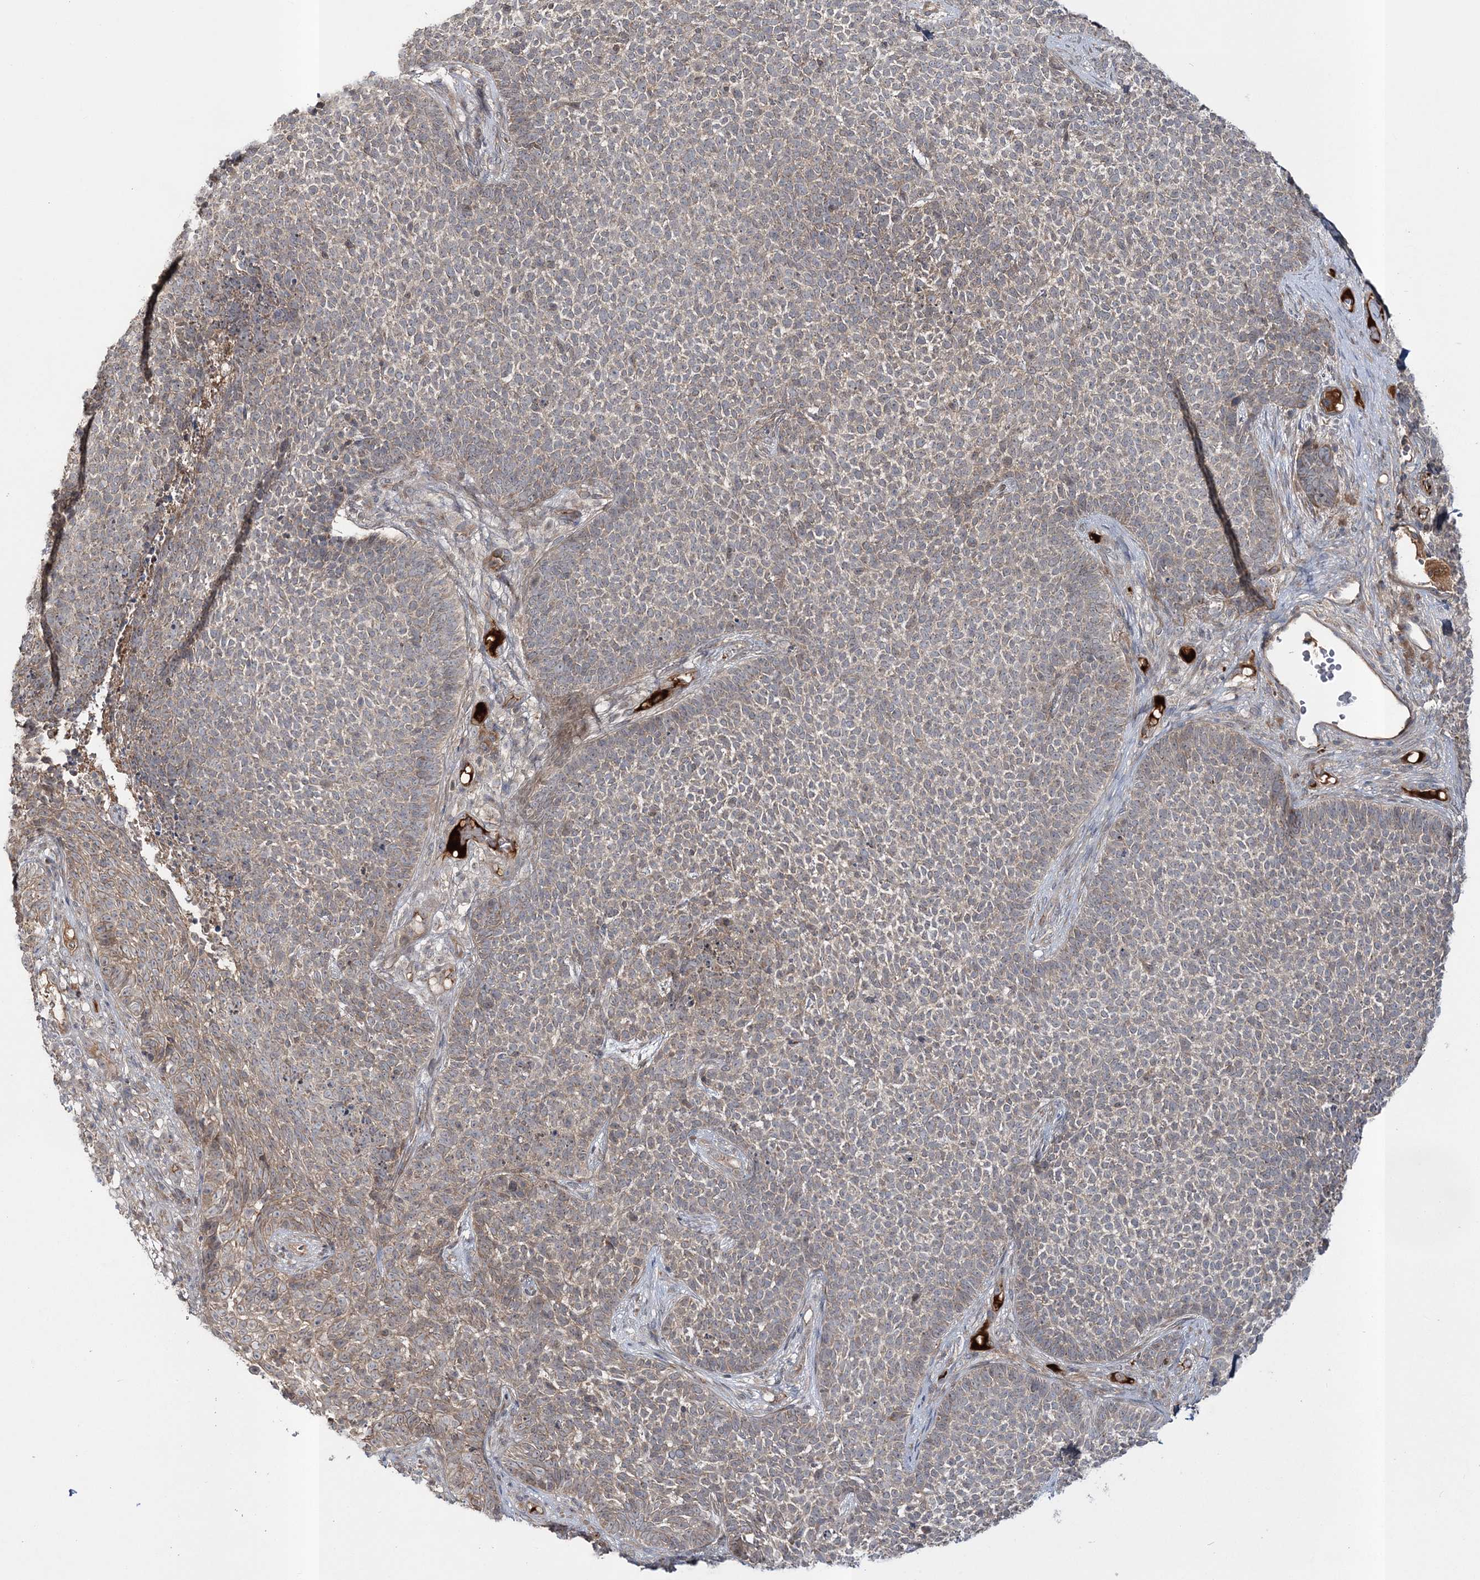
{"staining": {"intensity": "weak", "quantity": ">75%", "location": "cytoplasmic/membranous"}, "tissue": "skin cancer", "cell_type": "Tumor cells", "image_type": "cancer", "snomed": [{"axis": "morphology", "description": "Basal cell carcinoma"}, {"axis": "topography", "description": "Skin"}], "caption": "IHC of skin cancer reveals low levels of weak cytoplasmic/membranous positivity in approximately >75% of tumor cells.", "gene": "MOCS2", "patient": {"sex": "female", "age": 84}}